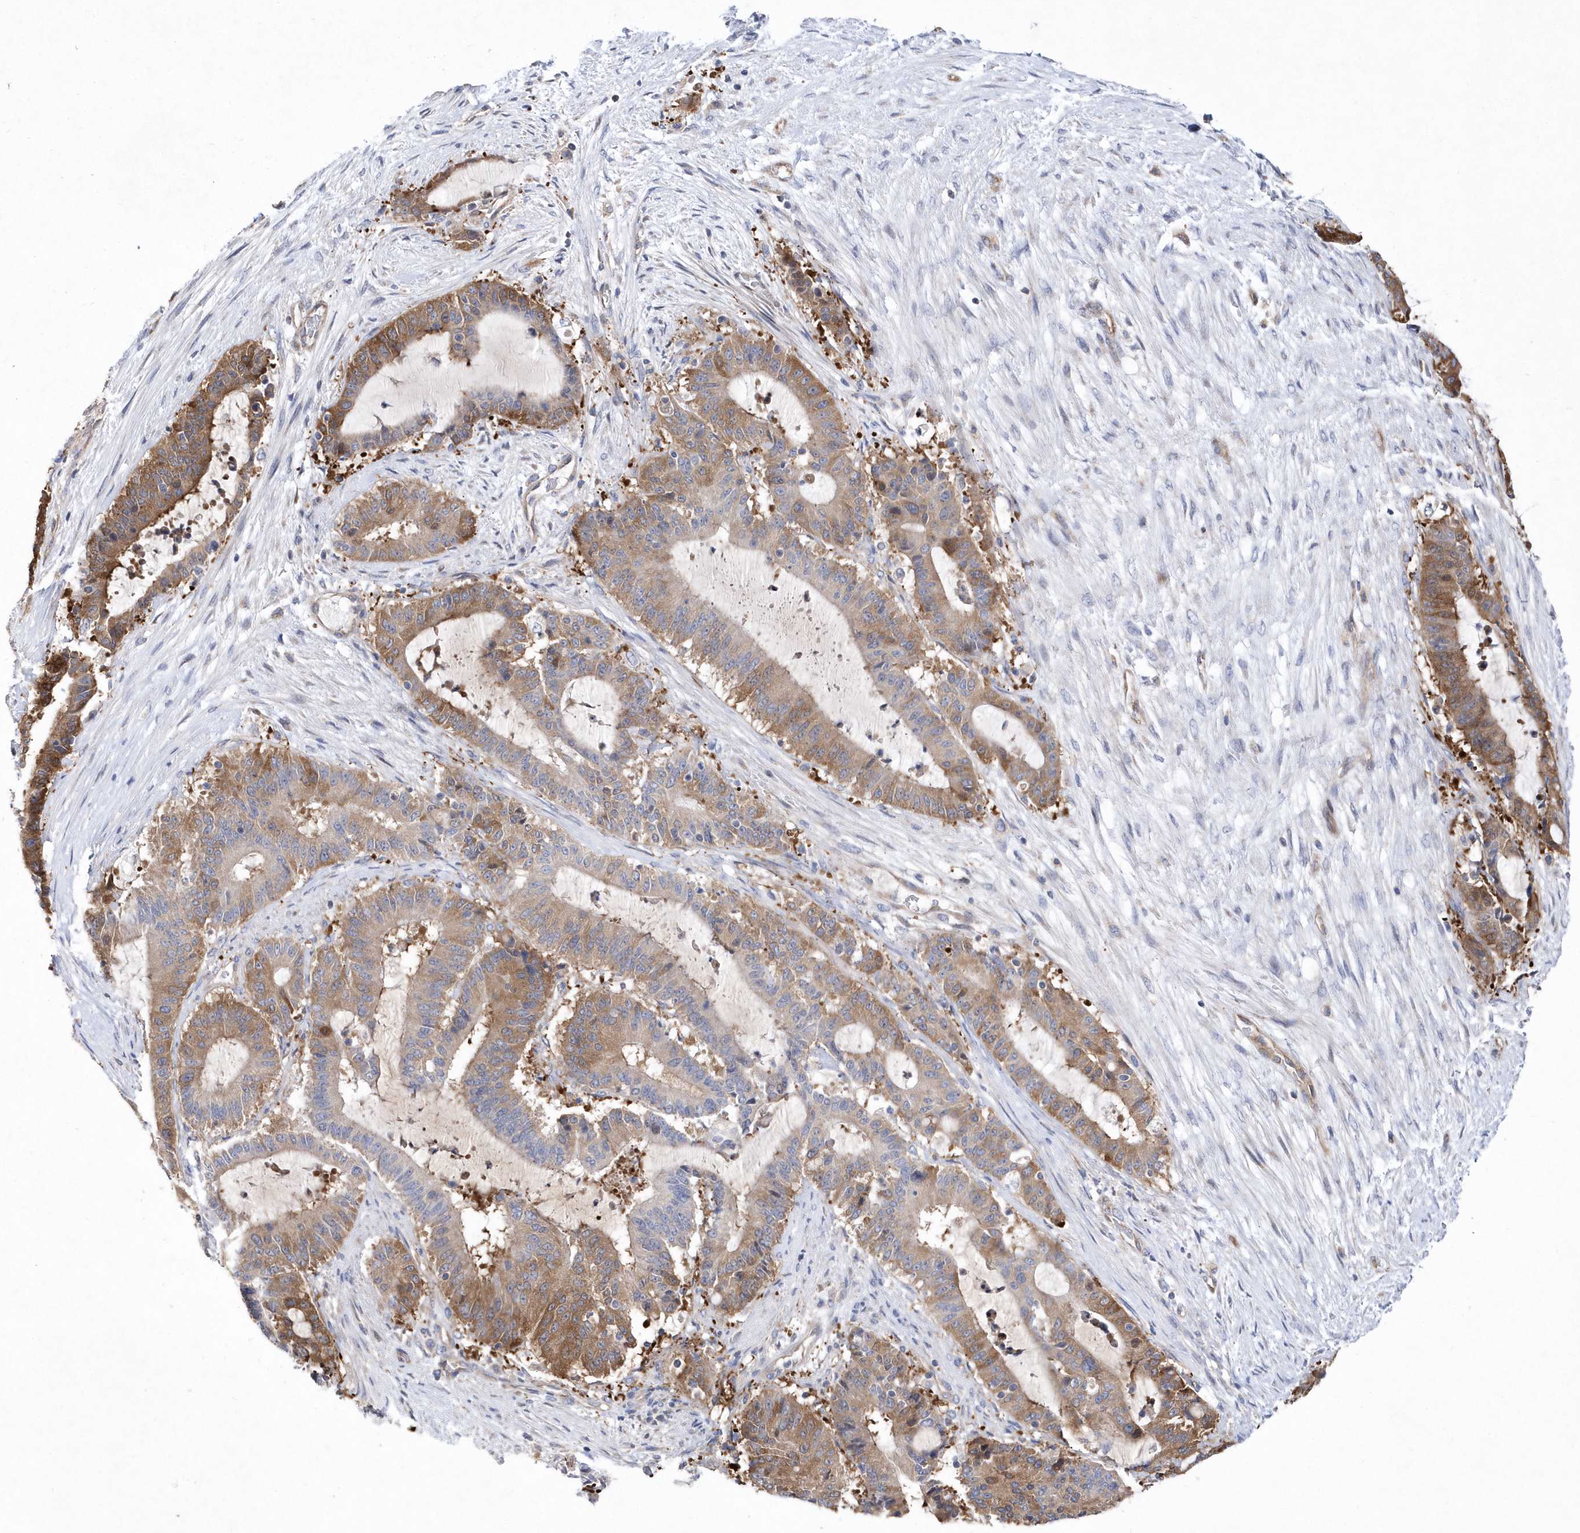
{"staining": {"intensity": "moderate", "quantity": ">75%", "location": "cytoplasmic/membranous"}, "tissue": "liver cancer", "cell_type": "Tumor cells", "image_type": "cancer", "snomed": [{"axis": "morphology", "description": "Normal tissue, NOS"}, {"axis": "morphology", "description": "Cholangiocarcinoma"}, {"axis": "topography", "description": "Liver"}, {"axis": "topography", "description": "Peripheral nerve tissue"}], "caption": "Protein positivity by immunohistochemistry demonstrates moderate cytoplasmic/membranous positivity in approximately >75% of tumor cells in cholangiocarcinoma (liver).", "gene": "JKAMP", "patient": {"sex": "female", "age": 73}}